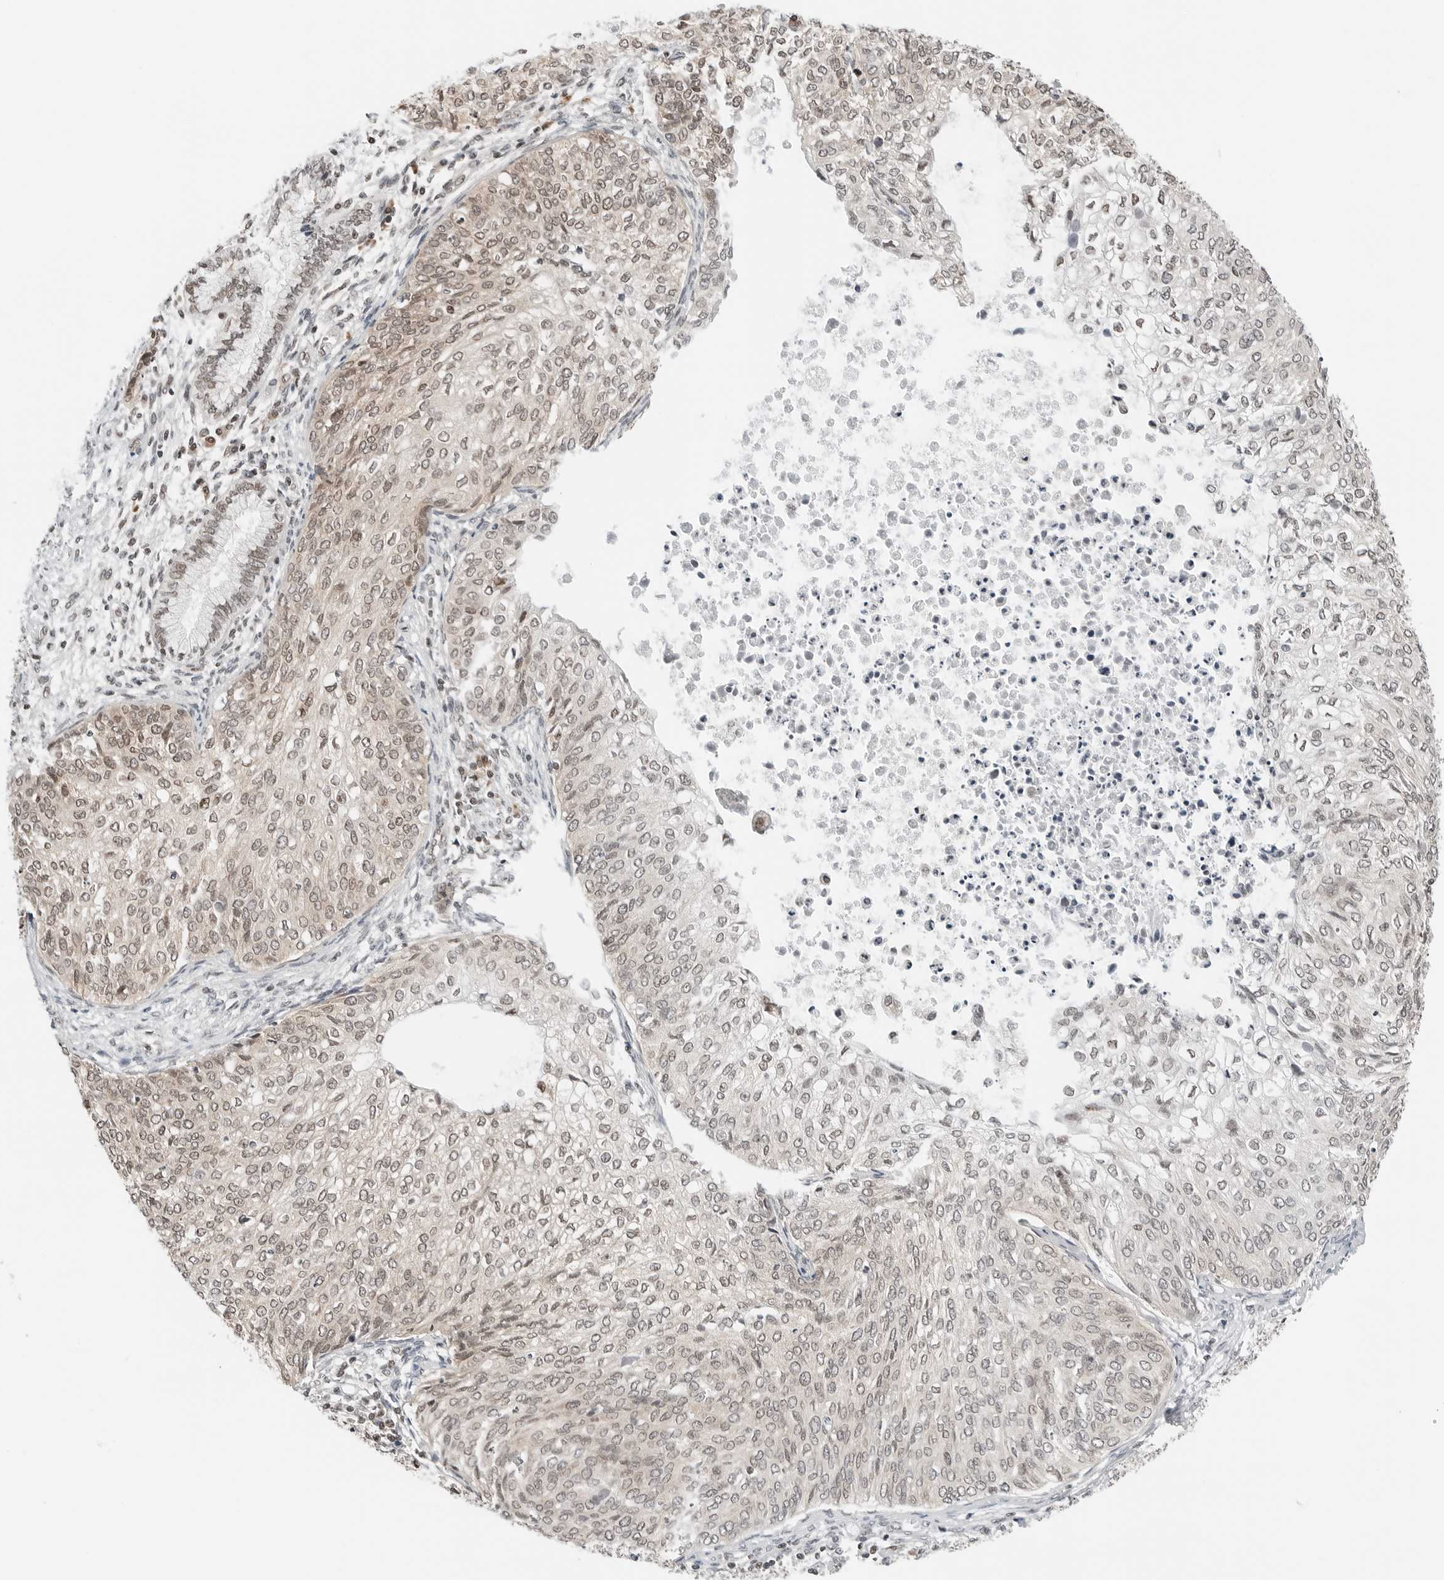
{"staining": {"intensity": "weak", "quantity": ">75%", "location": "nuclear"}, "tissue": "cervical cancer", "cell_type": "Tumor cells", "image_type": "cancer", "snomed": [{"axis": "morphology", "description": "Squamous cell carcinoma, NOS"}, {"axis": "topography", "description": "Cervix"}], "caption": "This micrograph displays IHC staining of human cervical cancer, with low weak nuclear expression in about >75% of tumor cells.", "gene": "CRTC2", "patient": {"sex": "female", "age": 37}}